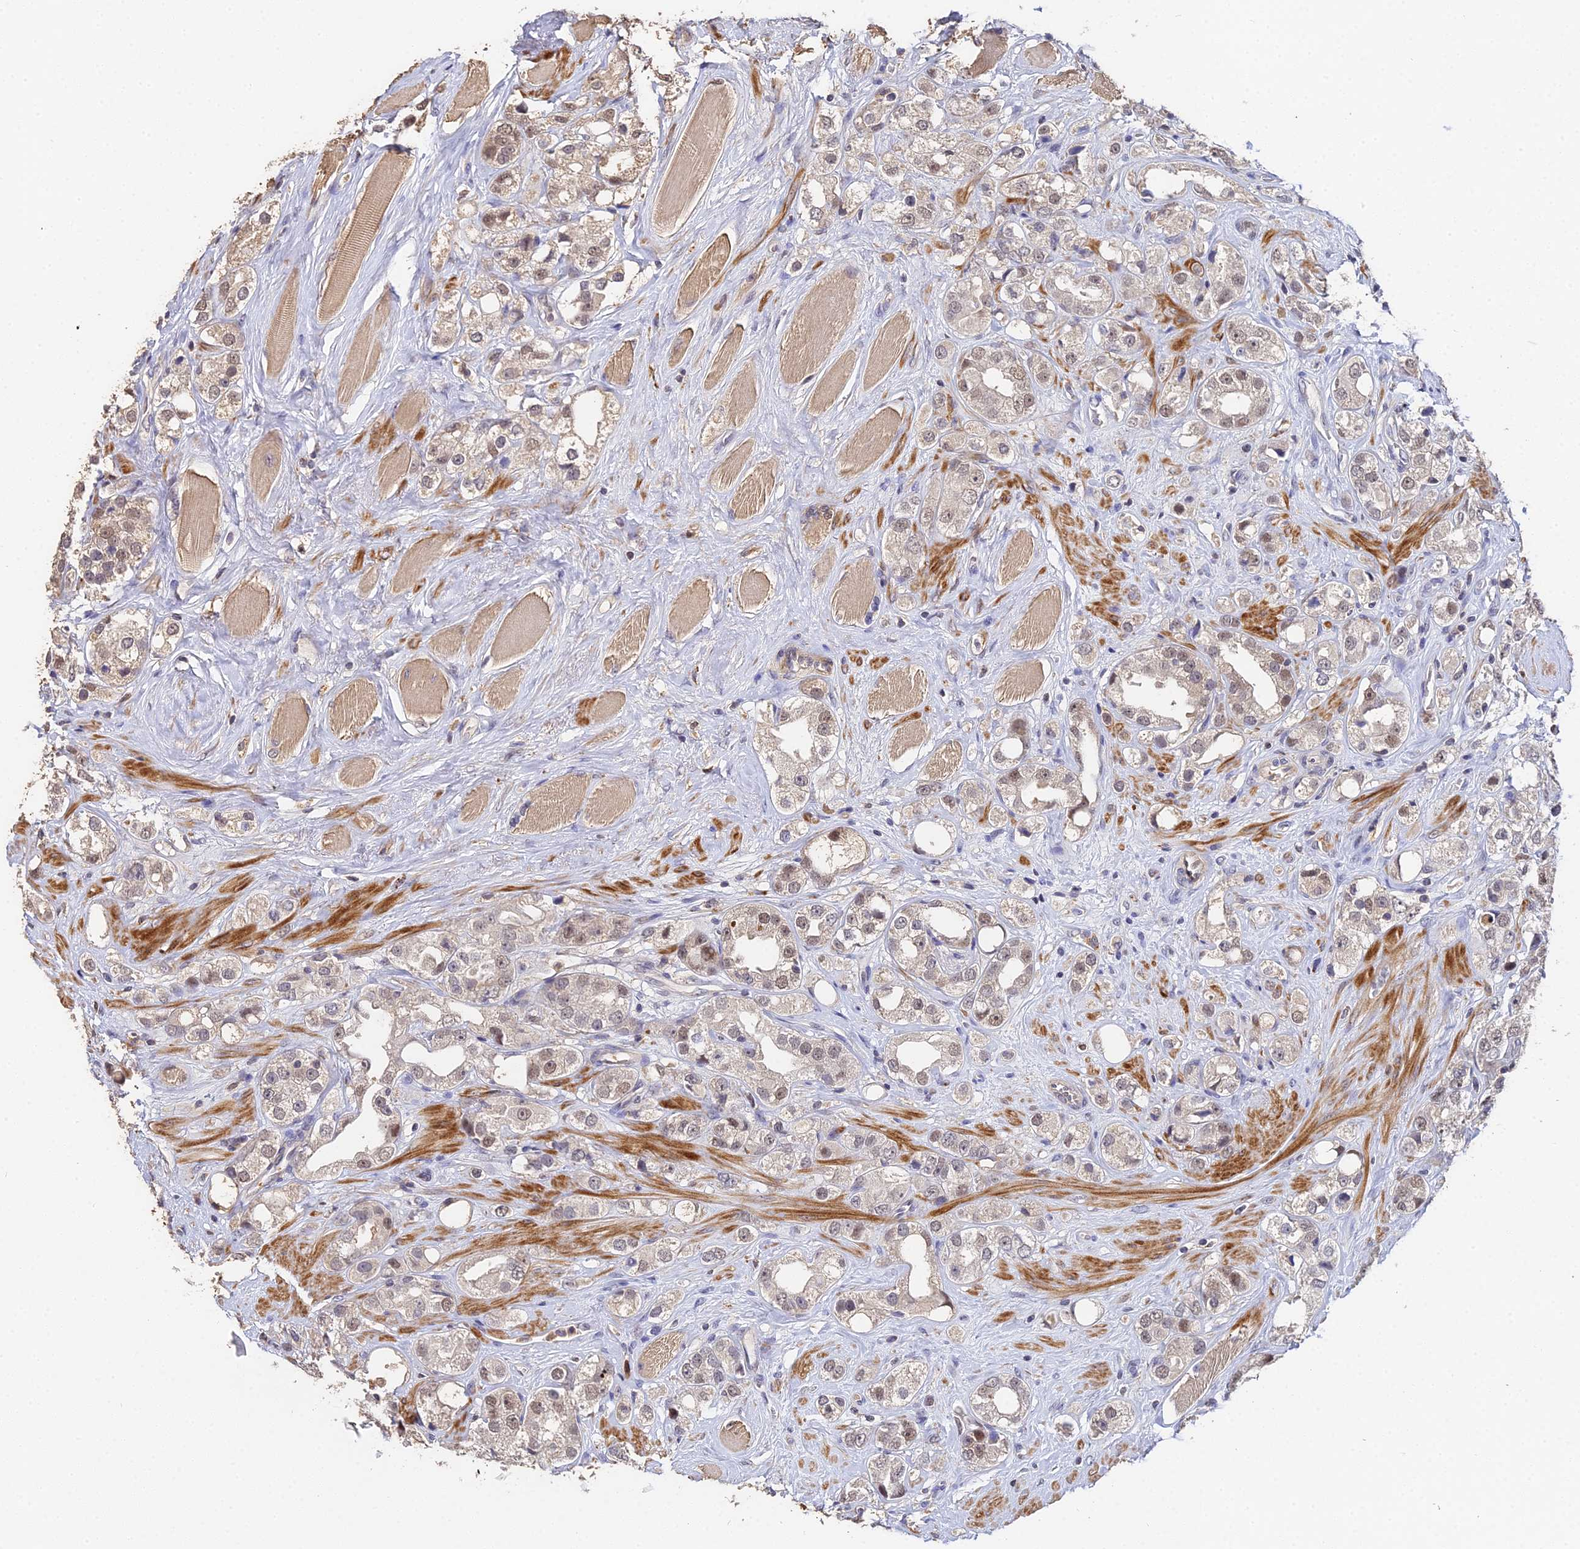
{"staining": {"intensity": "moderate", "quantity": "25%-75%", "location": "nuclear"}, "tissue": "prostate cancer", "cell_type": "Tumor cells", "image_type": "cancer", "snomed": [{"axis": "morphology", "description": "Adenocarcinoma, NOS"}, {"axis": "topography", "description": "Prostate"}], "caption": "Moderate nuclear expression for a protein is present in approximately 25%-75% of tumor cells of adenocarcinoma (prostate) using IHC.", "gene": "LSM5", "patient": {"sex": "male", "age": 79}}